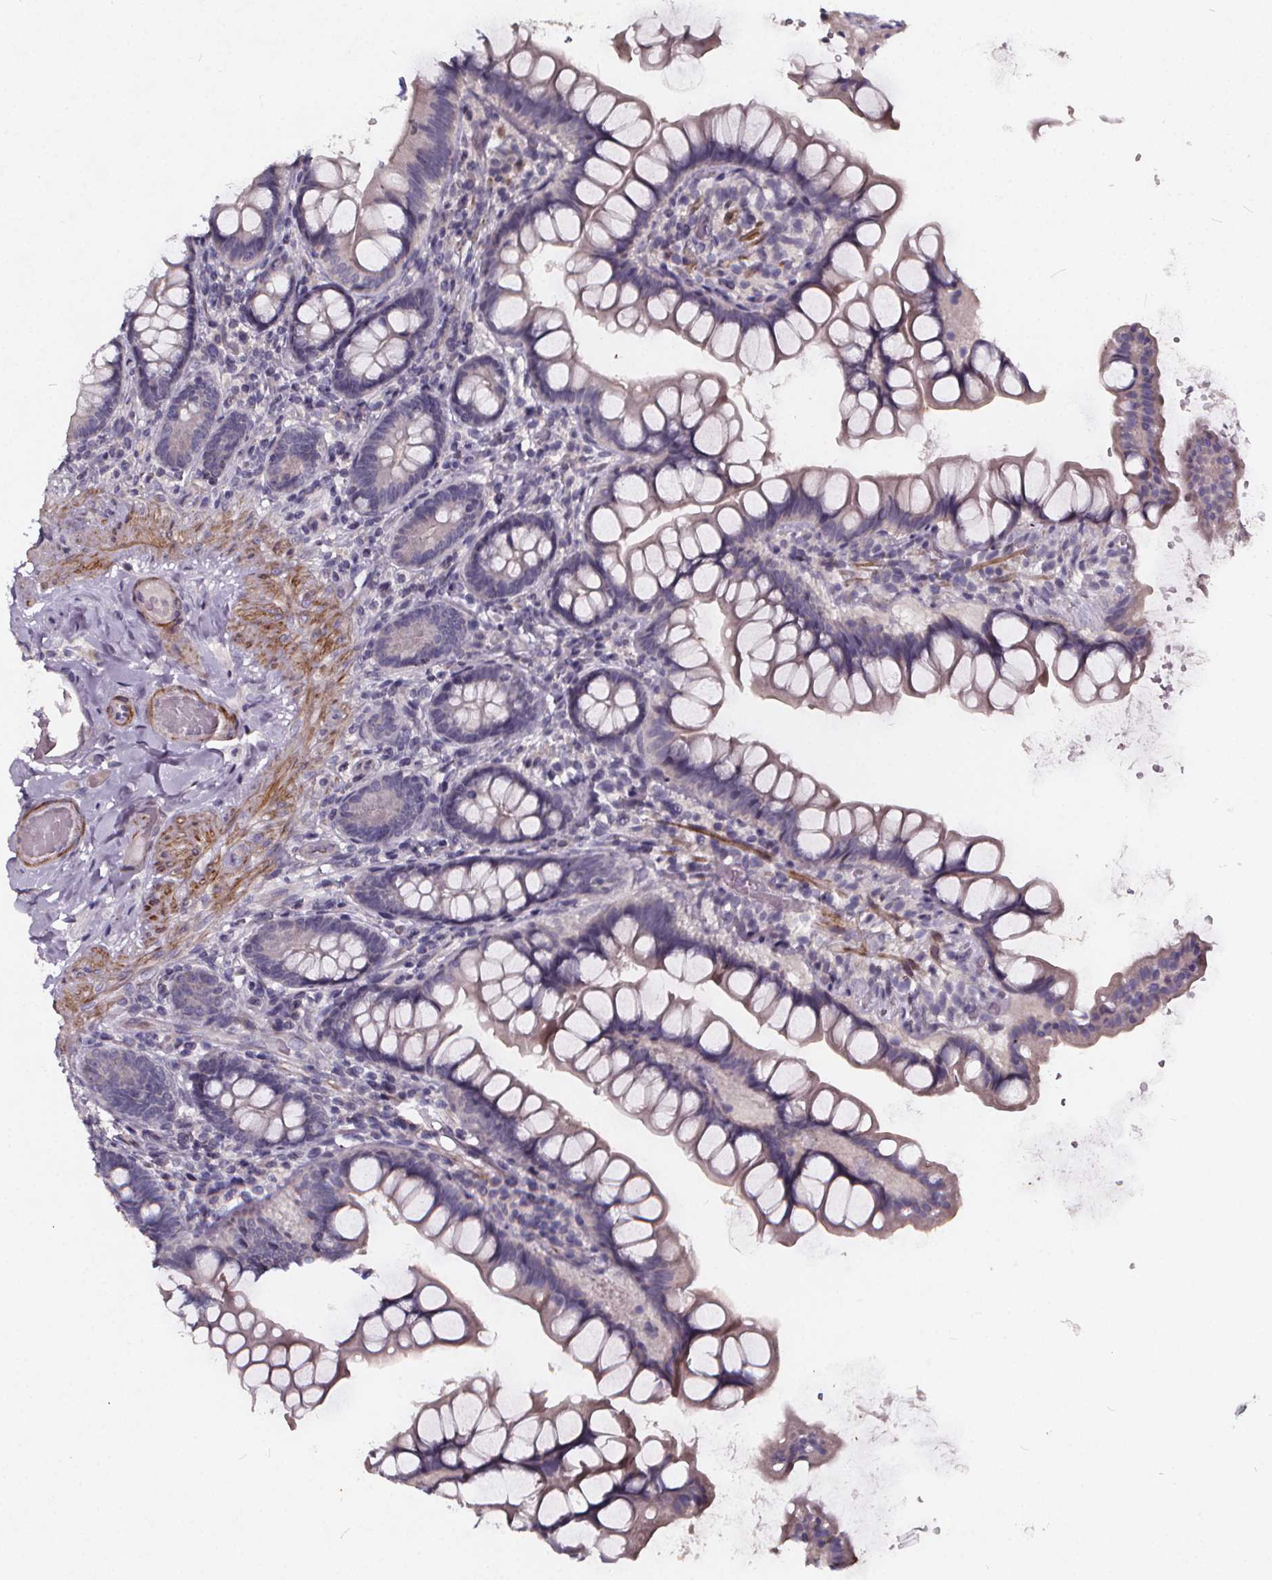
{"staining": {"intensity": "negative", "quantity": "none", "location": "none"}, "tissue": "small intestine", "cell_type": "Glandular cells", "image_type": "normal", "snomed": [{"axis": "morphology", "description": "Normal tissue, NOS"}, {"axis": "topography", "description": "Small intestine"}], "caption": "Immunohistochemical staining of normal human small intestine reveals no significant expression in glandular cells.", "gene": "TSPAN14", "patient": {"sex": "male", "age": 70}}